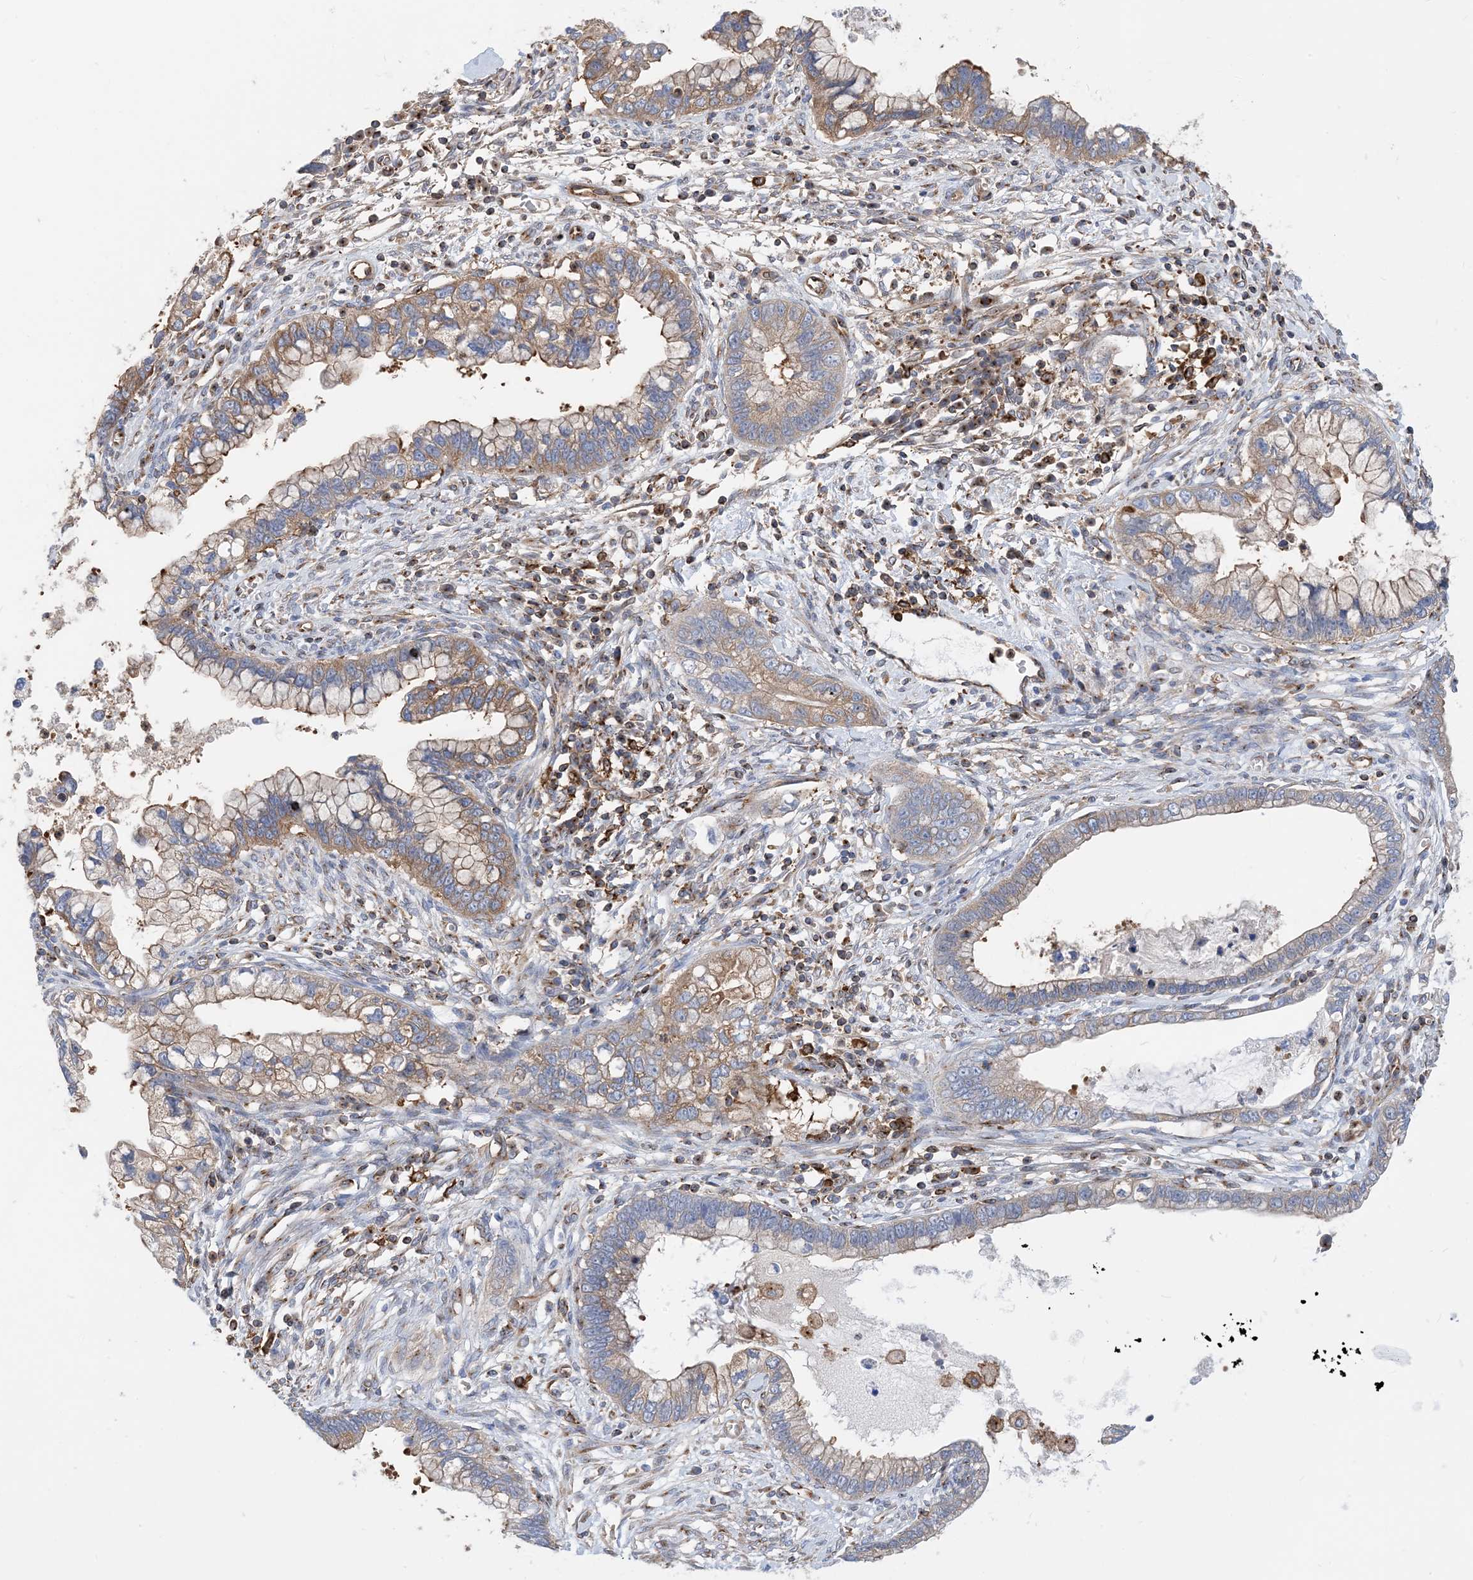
{"staining": {"intensity": "moderate", "quantity": ">75%", "location": "cytoplasmic/membranous"}, "tissue": "cervical cancer", "cell_type": "Tumor cells", "image_type": "cancer", "snomed": [{"axis": "morphology", "description": "Adenocarcinoma, NOS"}, {"axis": "topography", "description": "Cervix"}], "caption": "Cervical adenocarcinoma tissue exhibits moderate cytoplasmic/membranous staining in approximately >75% of tumor cells The staining is performed using DAB (3,3'-diaminobenzidine) brown chromogen to label protein expression. The nuclei are counter-stained blue using hematoxylin.", "gene": "DYNC1LI1", "patient": {"sex": "female", "age": 44}}